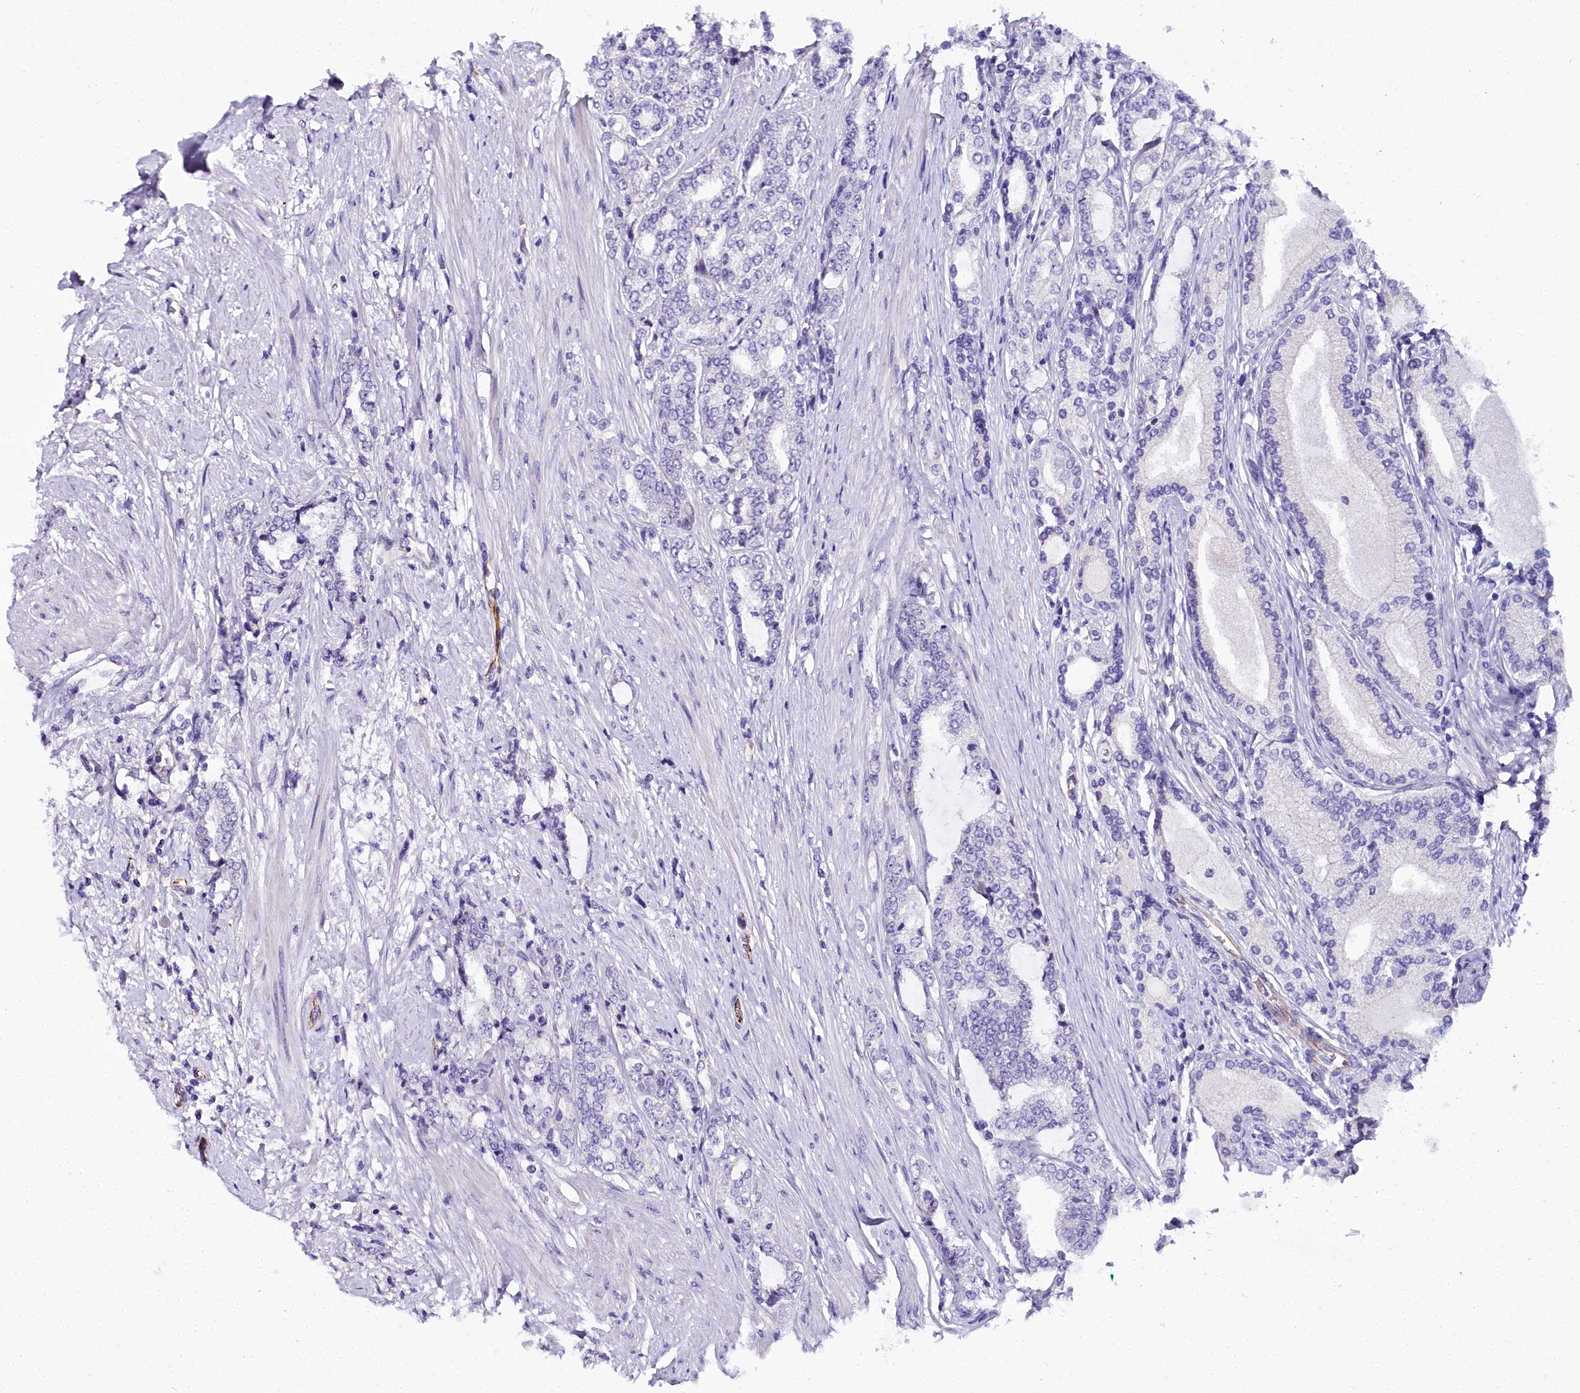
{"staining": {"intensity": "negative", "quantity": "none", "location": "none"}, "tissue": "prostate cancer", "cell_type": "Tumor cells", "image_type": "cancer", "snomed": [{"axis": "morphology", "description": "Adenocarcinoma, High grade"}, {"axis": "topography", "description": "Prostate"}], "caption": "Human prostate cancer stained for a protein using IHC demonstrates no staining in tumor cells.", "gene": "TIMM22", "patient": {"sex": "male", "age": 64}}